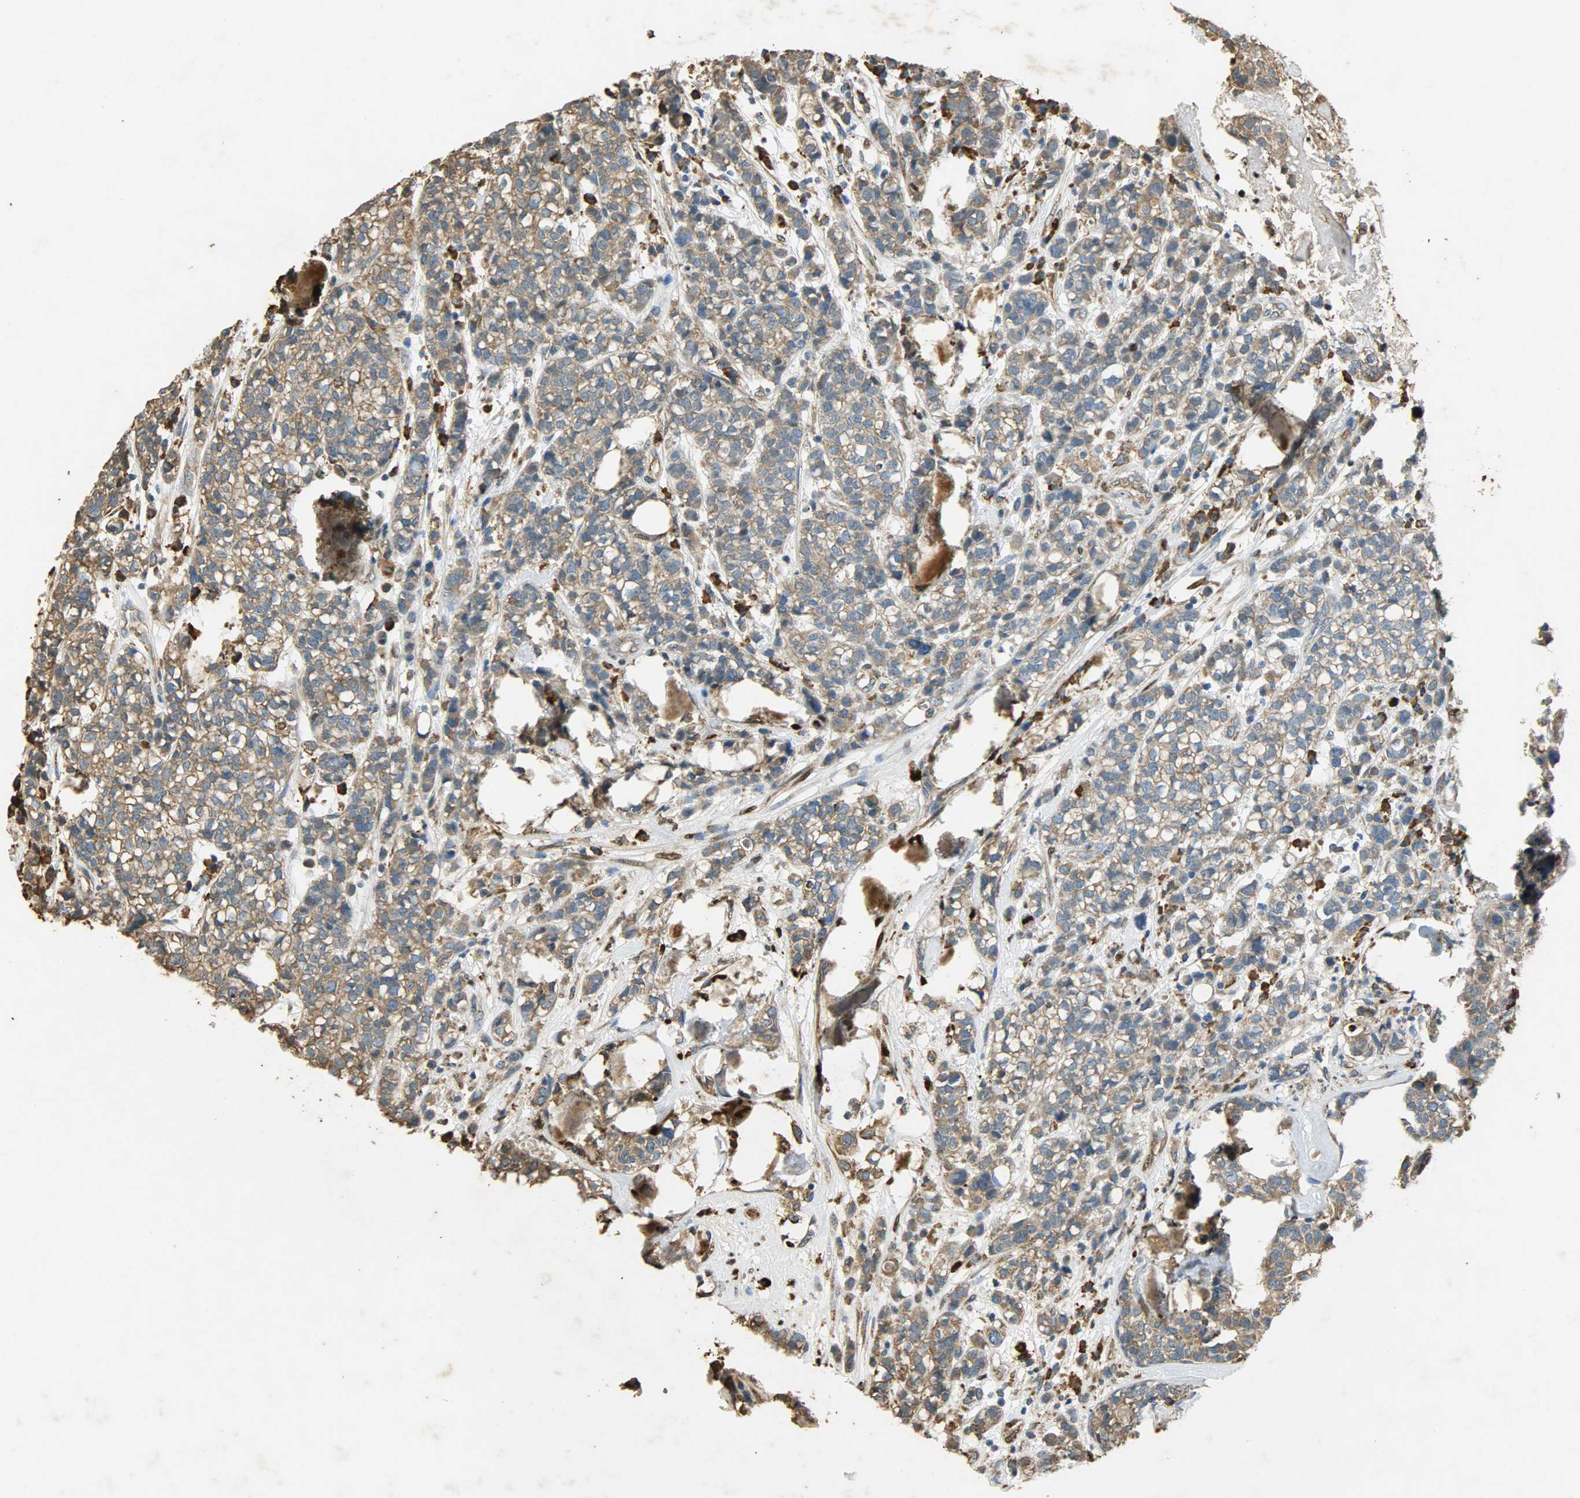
{"staining": {"intensity": "moderate", "quantity": ">75%", "location": "cytoplasmic/membranous"}, "tissue": "head and neck cancer", "cell_type": "Tumor cells", "image_type": "cancer", "snomed": [{"axis": "morphology", "description": "Adenocarcinoma, NOS"}, {"axis": "topography", "description": "Salivary gland"}, {"axis": "topography", "description": "Head-Neck"}], "caption": "Head and neck cancer stained with a protein marker exhibits moderate staining in tumor cells.", "gene": "HSPA5", "patient": {"sex": "female", "age": 65}}